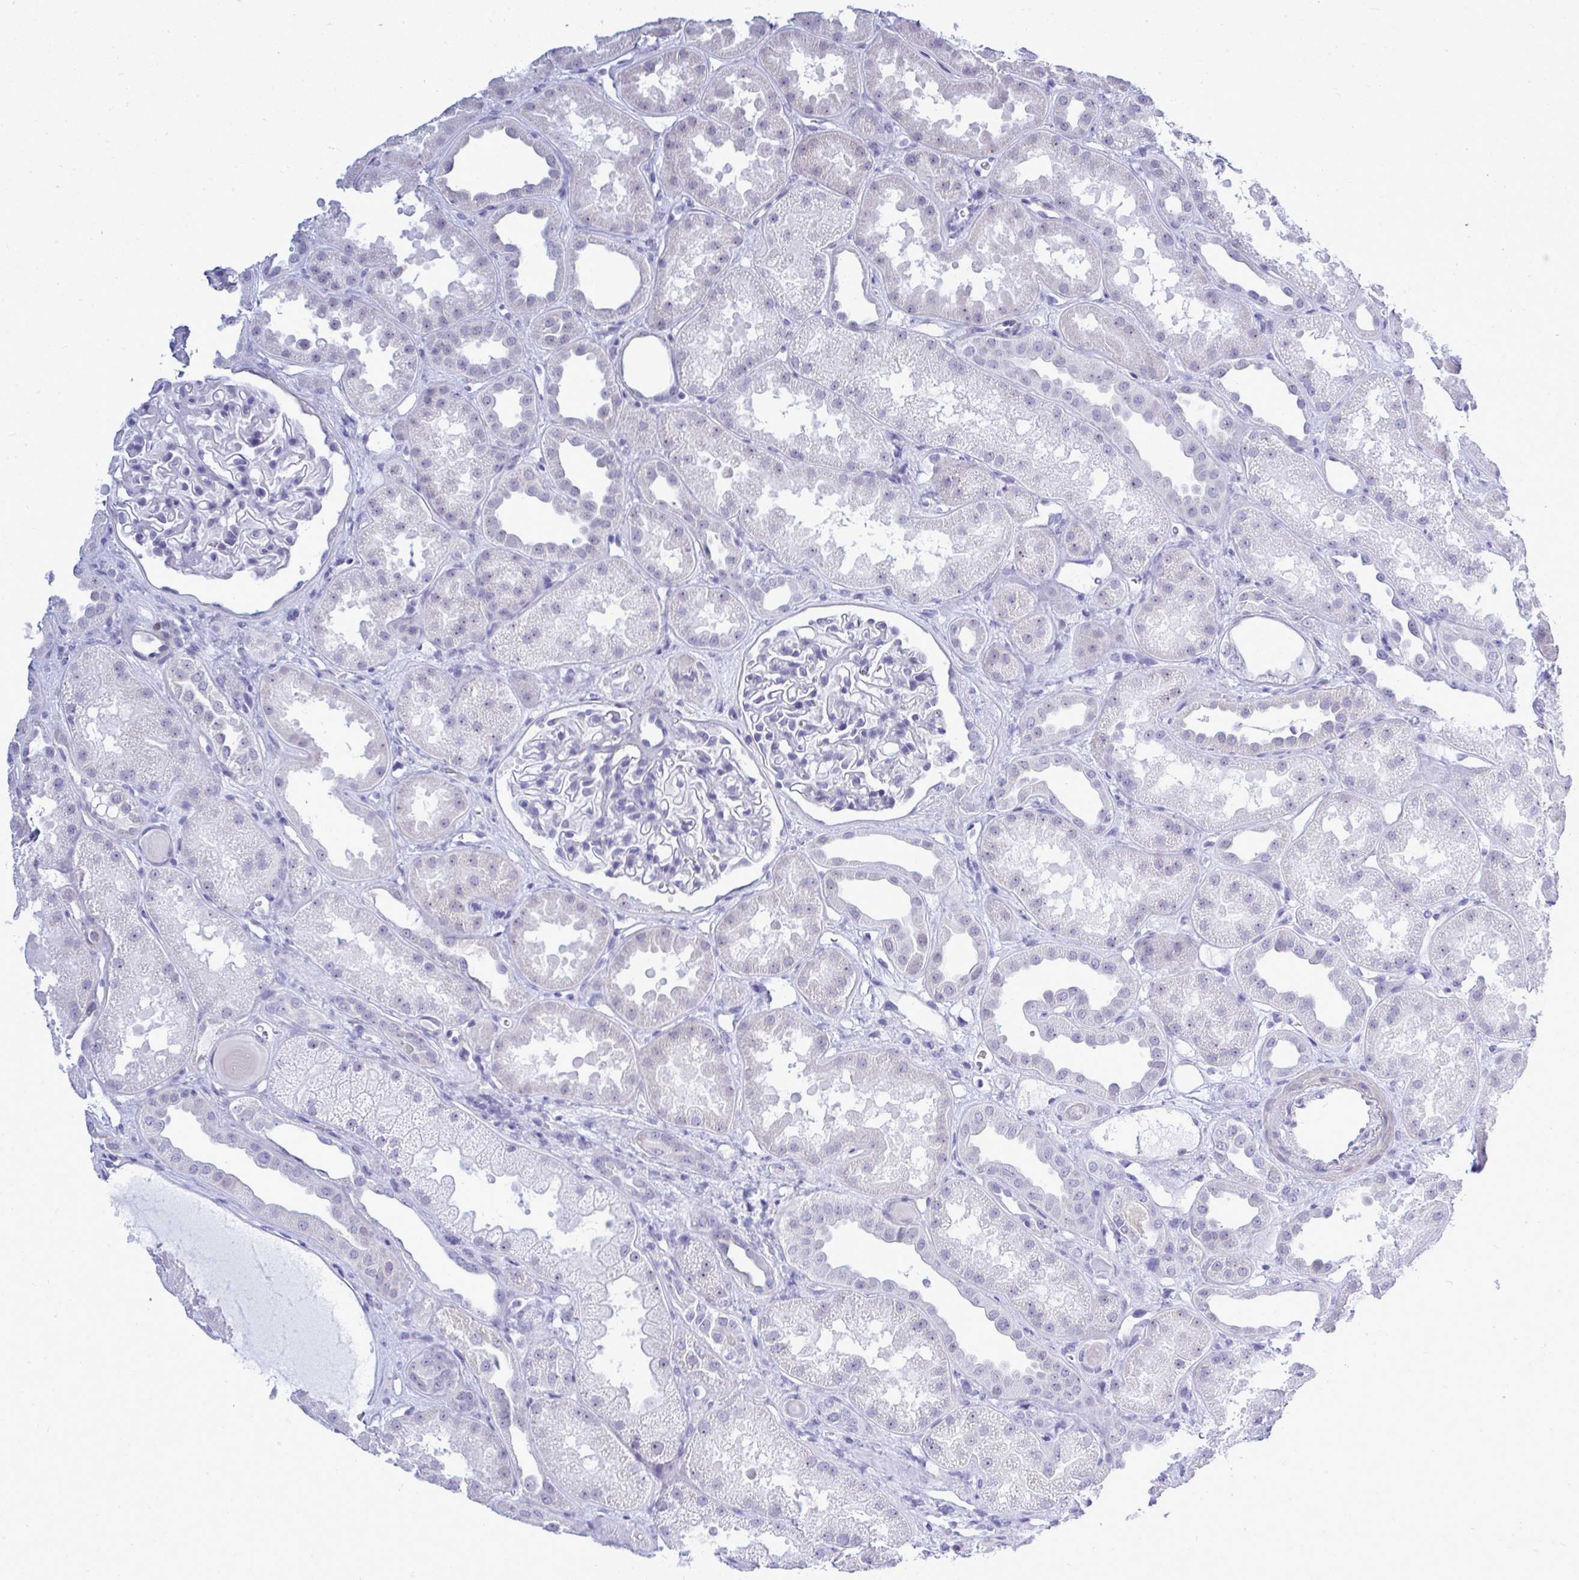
{"staining": {"intensity": "negative", "quantity": "none", "location": "none"}, "tissue": "kidney", "cell_type": "Cells in glomeruli", "image_type": "normal", "snomed": [{"axis": "morphology", "description": "Normal tissue, NOS"}, {"axis": "topography", "description": "Kidney"}], "caption": "An immunohistochemistry (IHC) micrograph of unremarkable kidney is shown. There is no staining in cells in glomeruli of kidney.", "gene": "SLC25A51", "patient": {"sex": "male", "age": 61}}